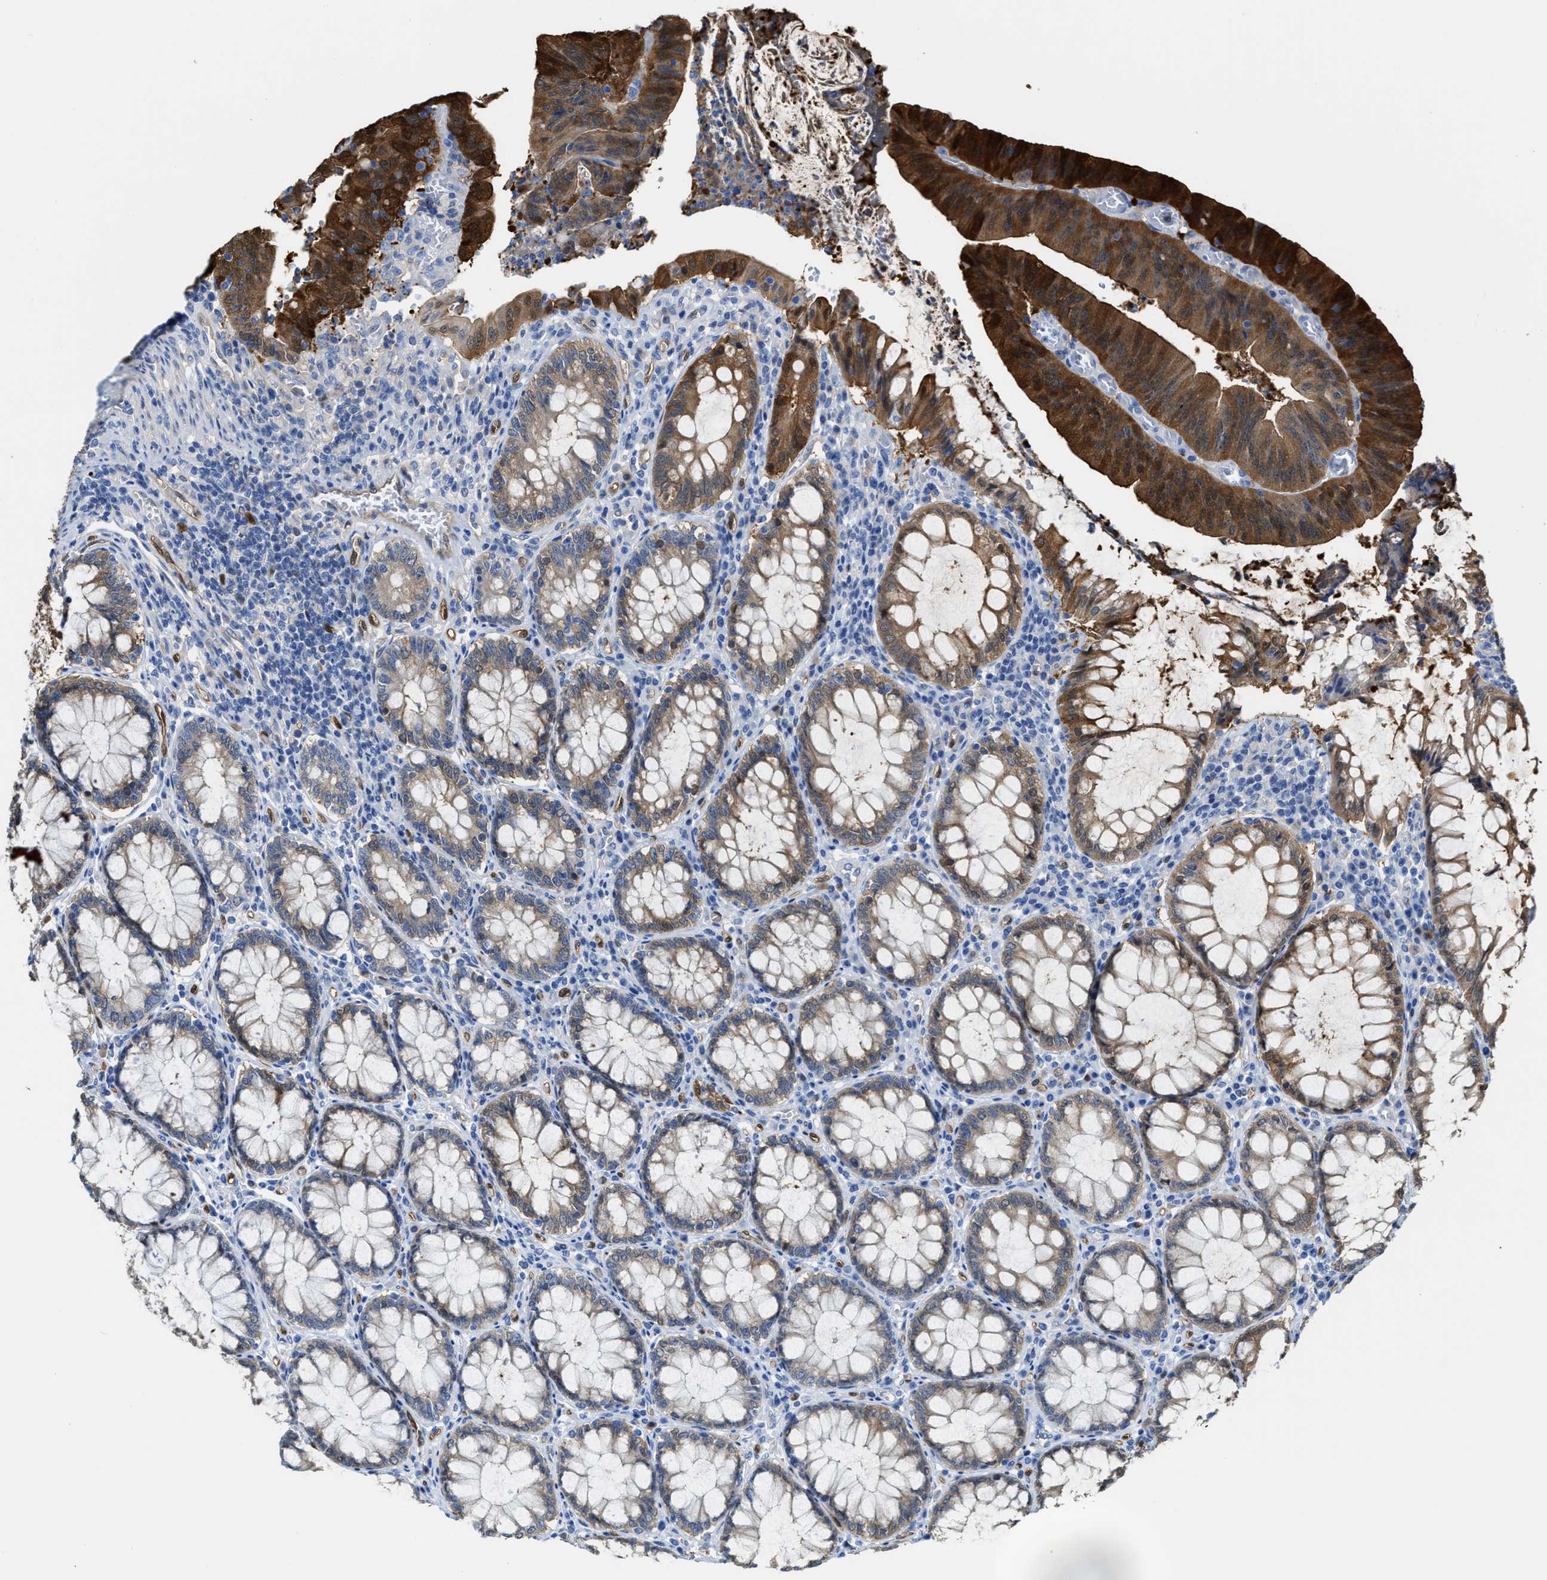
{"staining": {"intensity": "strong", "quantity": ">75%", "location": "cytoplasmic/membranous"}, "tissue": "colorectal cancer", "cell_type": "Tumor cells", "image_type": "cancer", "snomed": [{"axis": "morphology", "description": "Normal tissue, NOS"}, {"axis": "morphology", "description": "Adenocarcinoma, NOS"}, {"axis": "topography", "description": "Rectum"}], "caption": "The photomicrograph reveals a brown stain indicating the presence of a protein in the cytoplasmic/membranous of tumor cells in adenocarcinoma (colorectal).", "gene": "ASS1", "patient": {"sex": "female", "age": 66}}